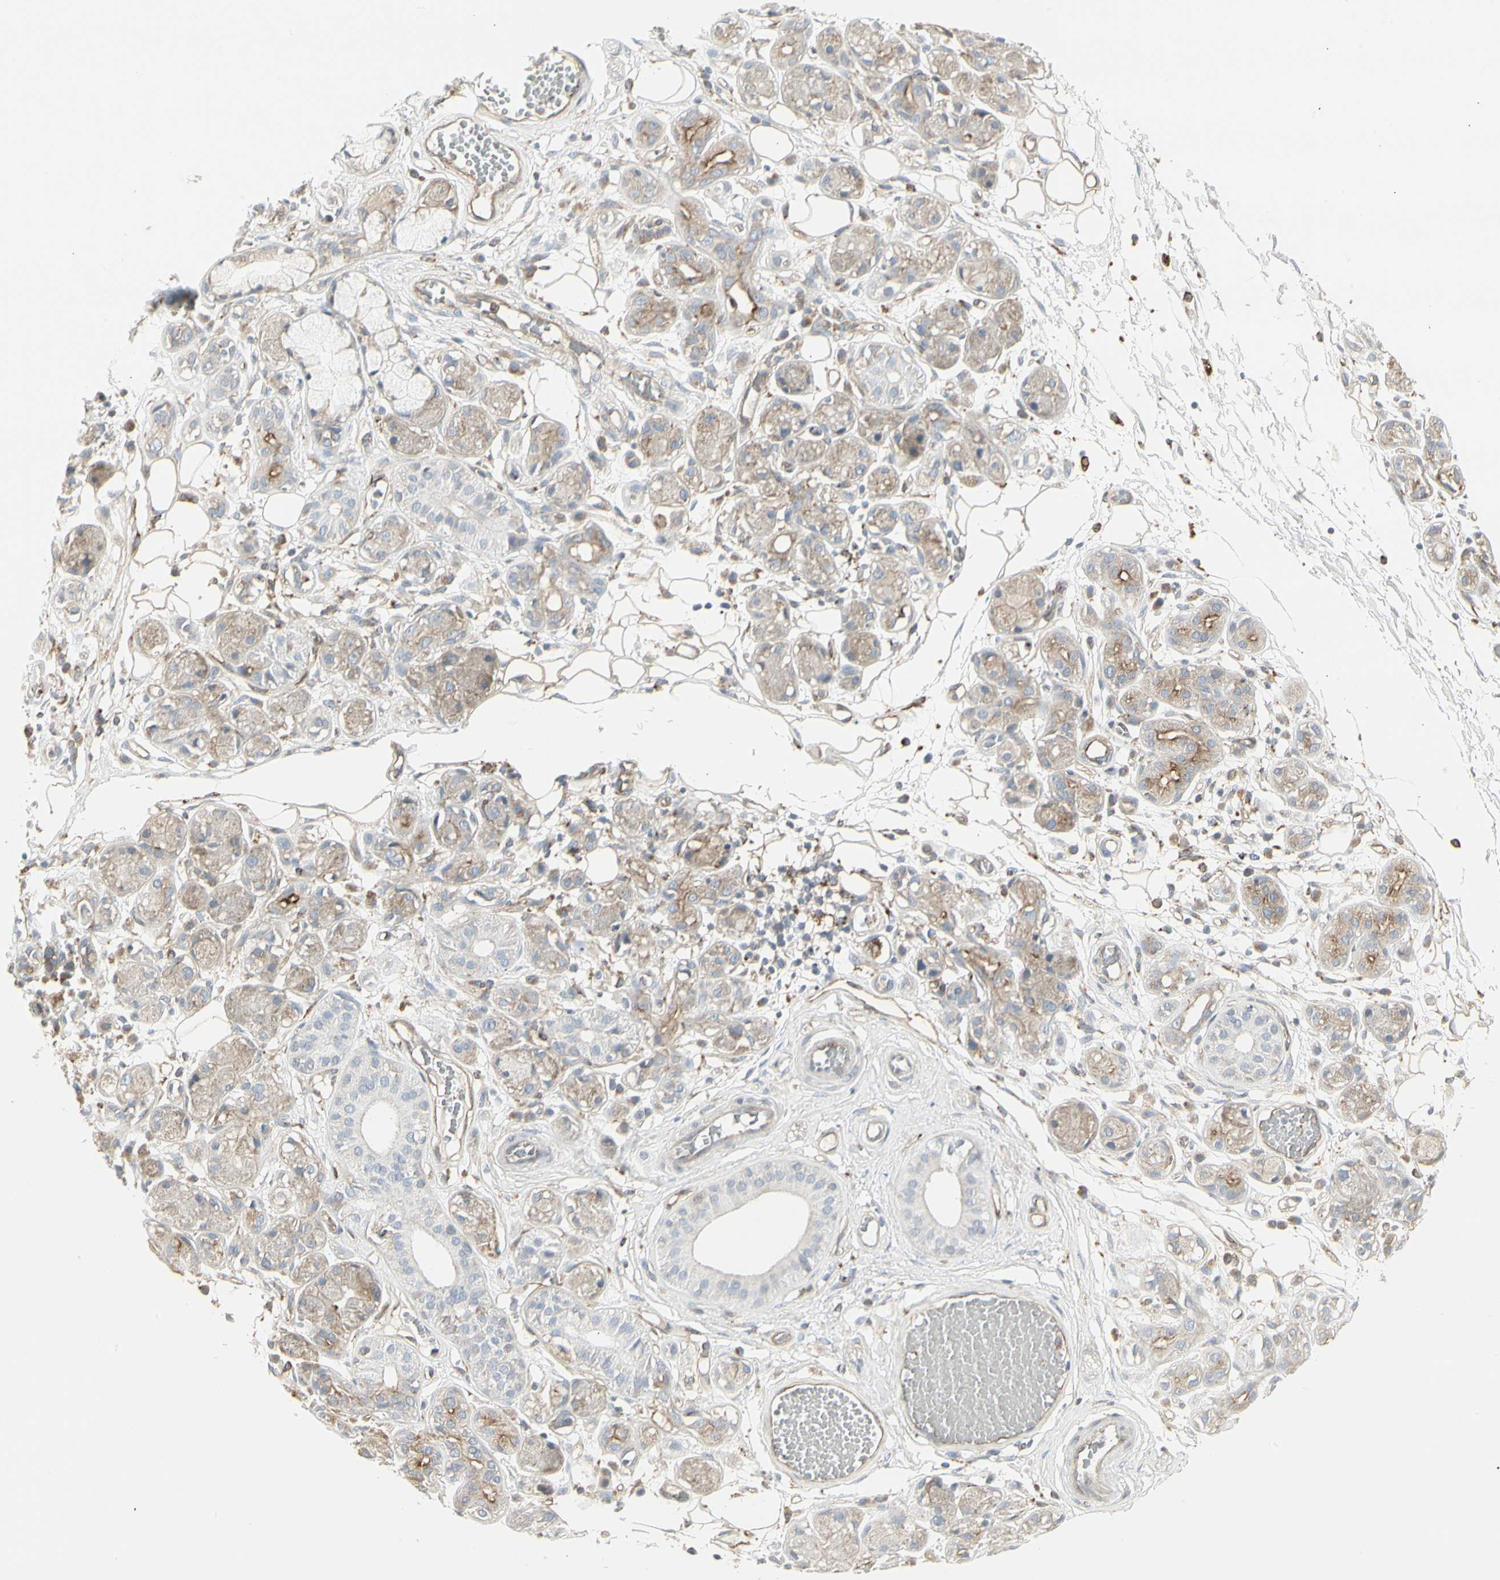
{"staining": {"intensity": "negative", "quantity": "none", "location": "none"}, "tissue": "adipose tissue", "cell_type": "Adipocytes", "image_type": "normal", "snomed": [{"axis": "morphology", "description": "Normal tissue, NOS"}, {"axis": "morphology", "description": "Inflammation, NOS"}, {"axis": "topography", "description": "Vascular tissue"}, {"axis": "topography", "description": "Salivary gland"}], "caption": "A high-resolution histopathology image shows immunohistochemistry (IHC) staining of unremarkable adipose tissue, which exhibits no significant expression in adipocytes. Nuclei are stained in blue.", "gene": "ATP6V1B2", "patient": {"sex": "female", "age": 75}}